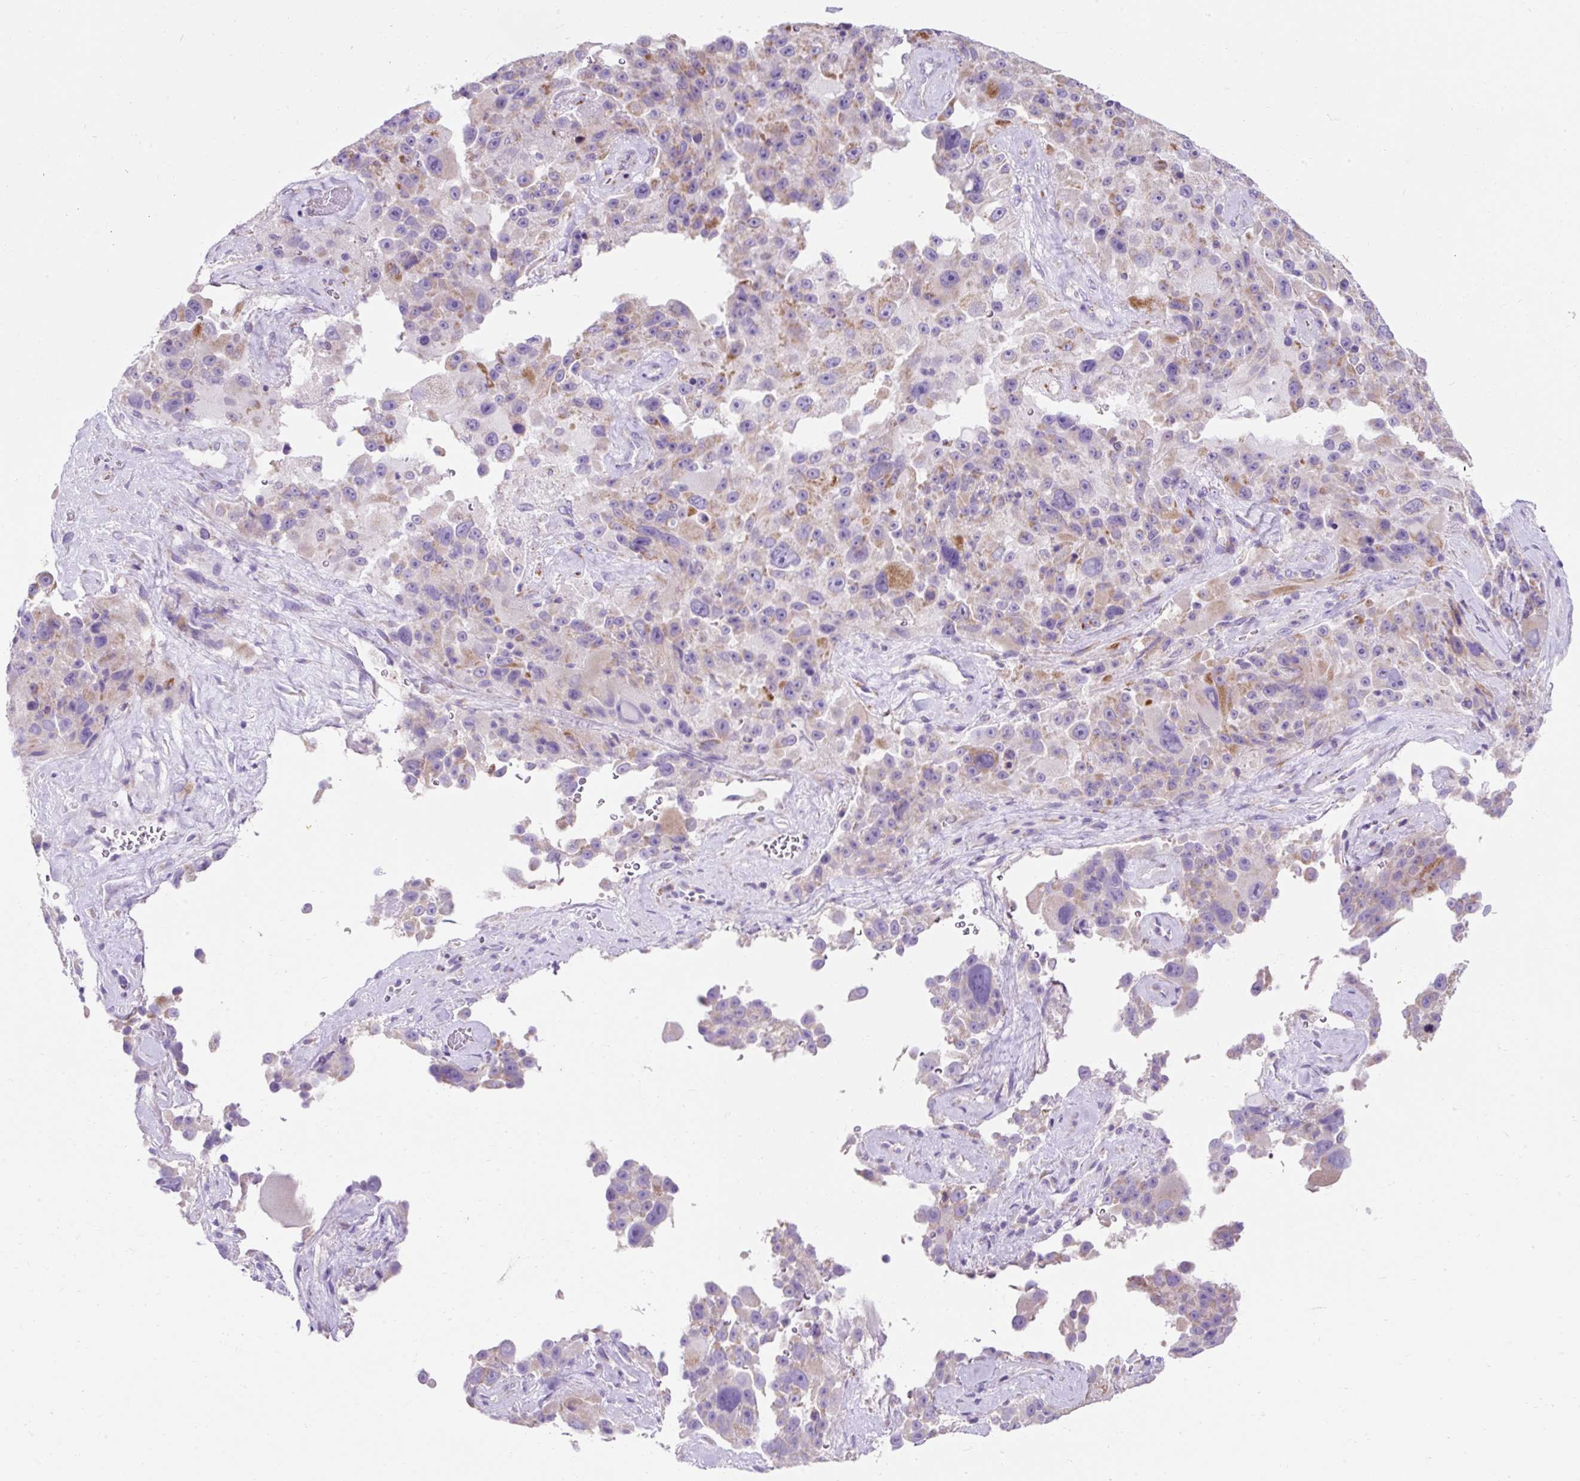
{"staining": {"intensity": "moderate", "quantity": "<25%", "location": "cytoplasmic/membranous"}, "tissue": "melanoma", "cell_type": "Tumor cells", "image_type": "cancer", "snomed": [{"axis": "morphology", "description": "Malignant melanoma, Metastatic site"}, {"axis": "topography", "description": "Lymph node"}], "caption": "About <25% of tumor cells in human melanoma exhibit moderate cytoplasmic/membranous protein positivity as visualized by brown immunohistochemical staining.", "gene": "PLPP2", "patient": {"sex": "male", "age": 62}}